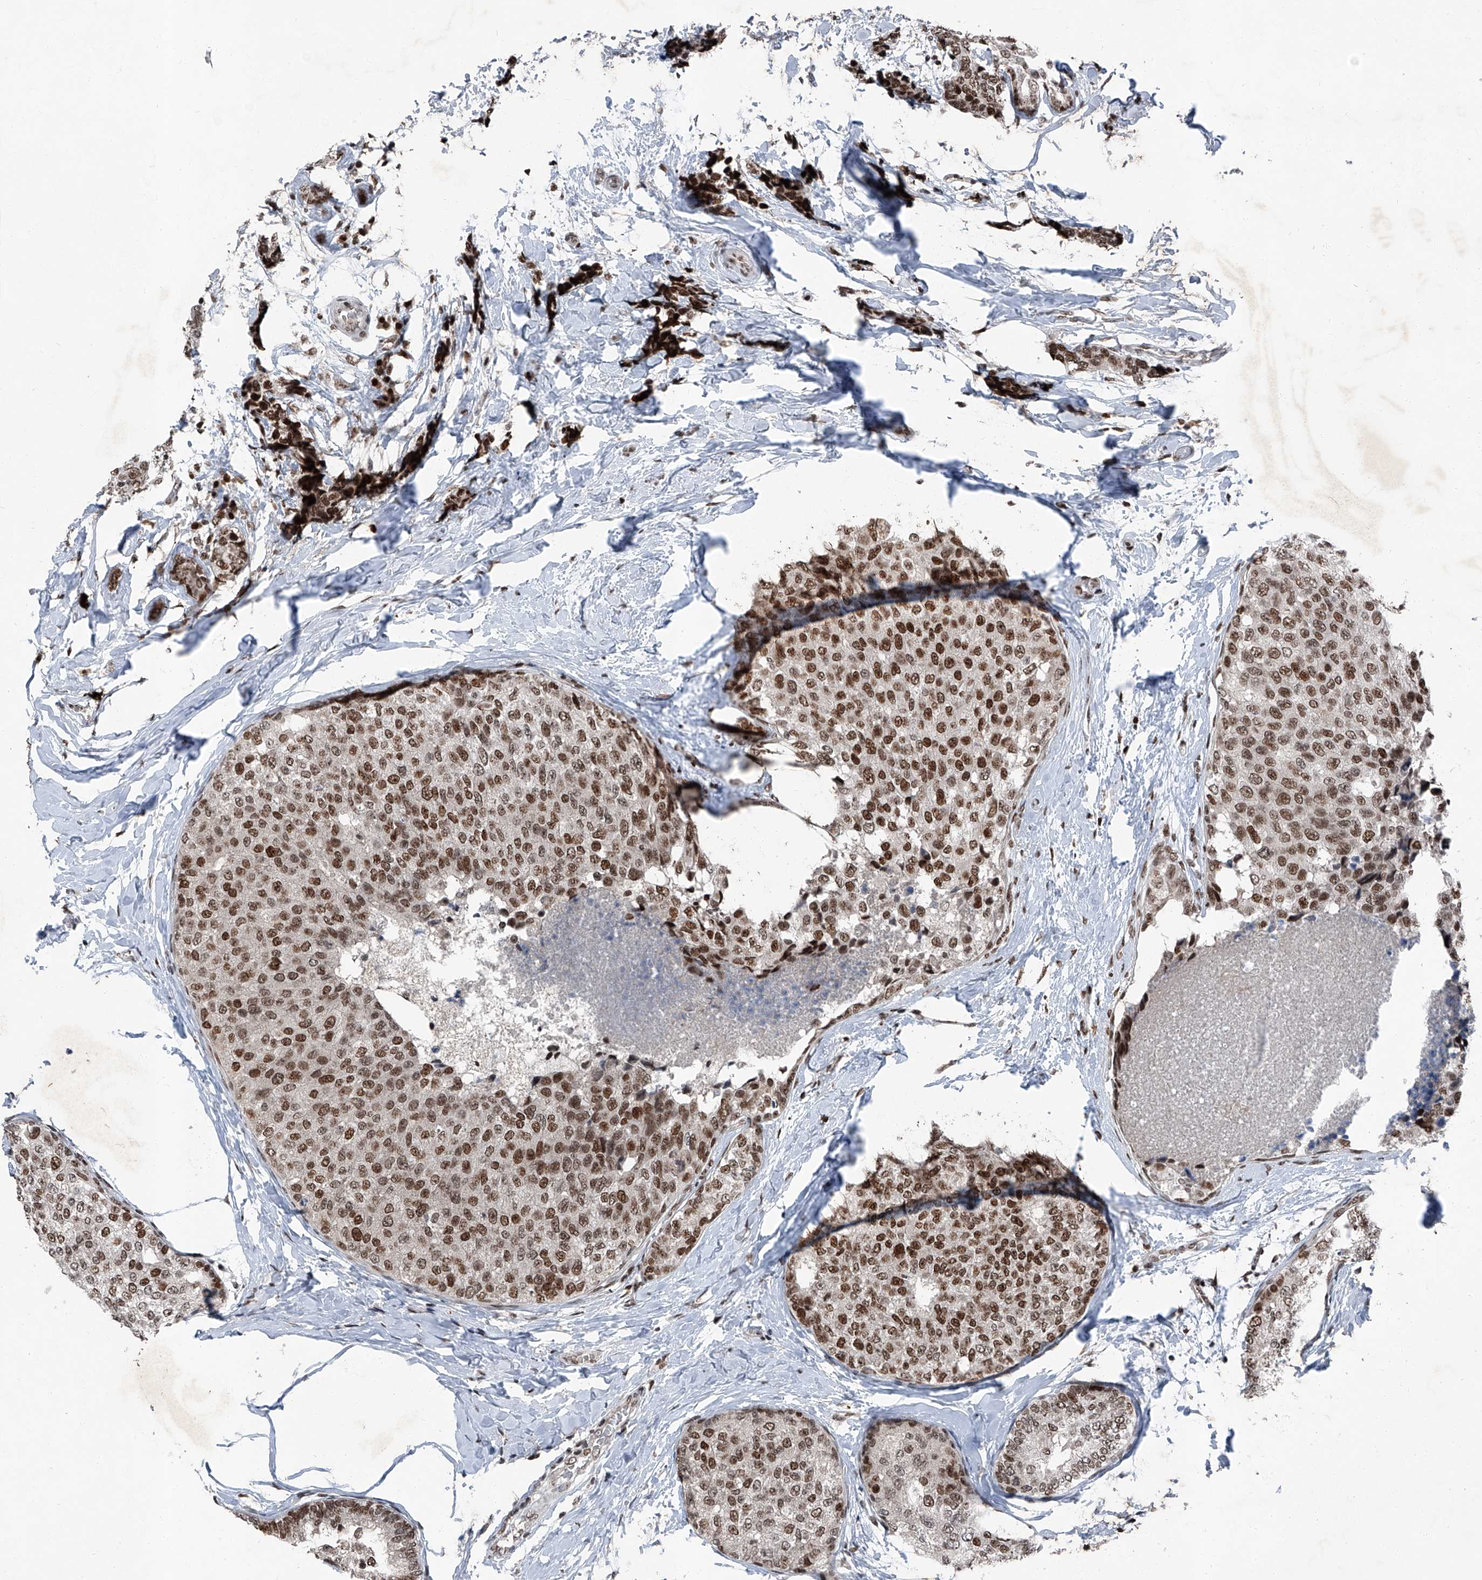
{"staining": {"intensity": "moderate", "quantity": ">75%", "location": "nuclear"}, "tissue": "breast cancer", "cell_type": "Tumor cells", "image_type": "cancer", "snomed": [{"axis": "morphology", "description": "Normal tissue, NOS"}, {"axis": "morphology", "description": "Duct carcinoma"}, {"axis": "topography", "description": "Breast"}], "caption": "A brown stain highlights moderate nuclear expression of a protein in breast cancer tumor cells. (brown staining indicates protein expression, while blue staining denotes nuclei).", "gene": "BMI1", "patient": {"sex": "female", "age": 43}}